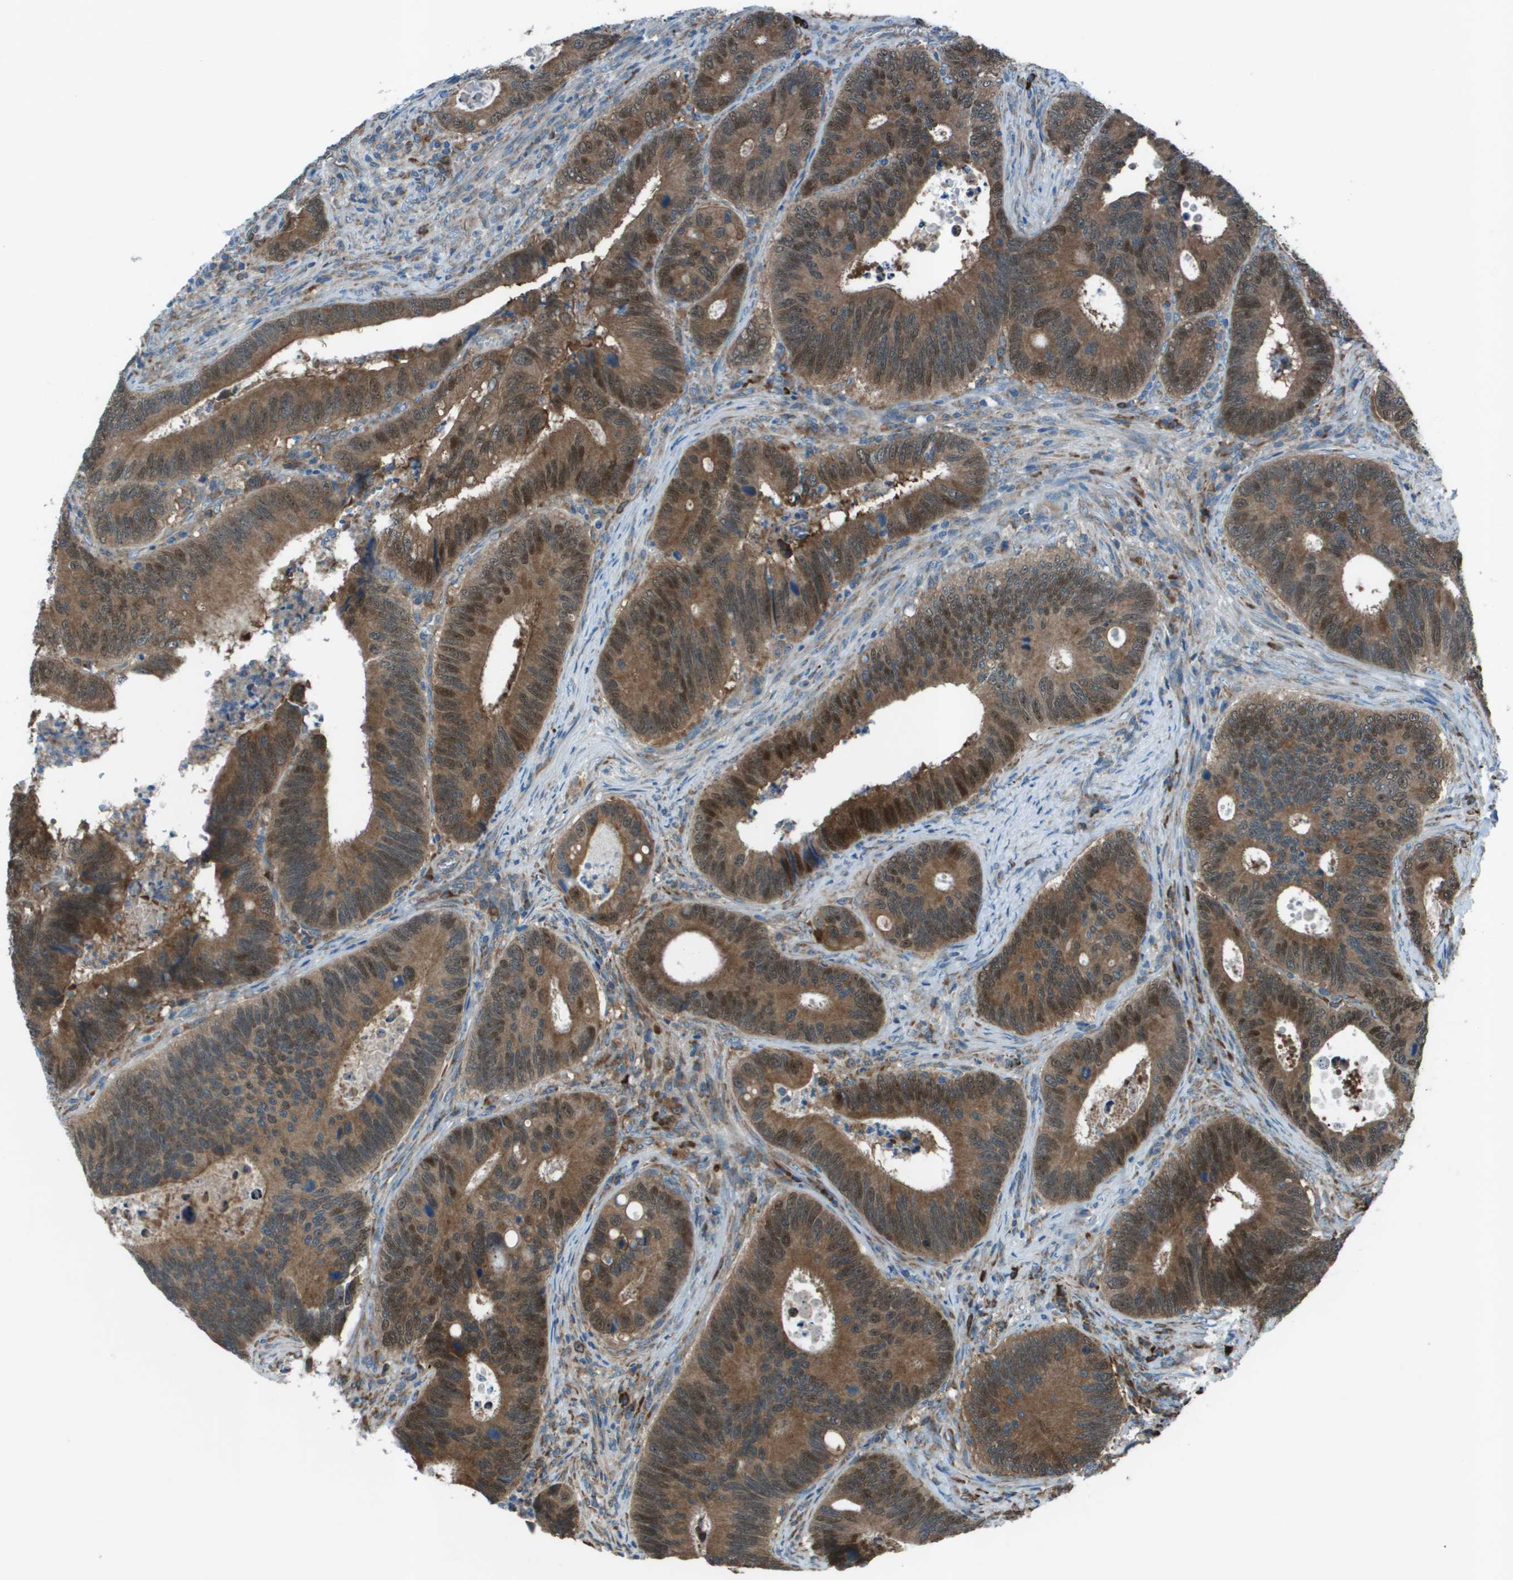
{"staining": {"intensity": "moderate", "quantity": ">75%", "location": "cytoplasmic/membranous,nuclear"}, "tissue": "colorectal cancer", "cell_type": "Tumor cells", "image_type": "cancer", "snomed": [{"axis": "morphology", "description": "Inflammation, NOS"}, {"axis": "morphology", "description": "Adenocarcinoma, NOS"}, {"axis": "topography", "description": "Colon"}], "caption": "Colorectal cancer (adenocarcinoma) tissue reveals moderate cytoplasmic/membranous and nuclear positivity in approximately >75% of tumor cells, visualized by immunohistochemistry.", "gene": "UTS2", "patient": {"sex": "male", "age": 72}}